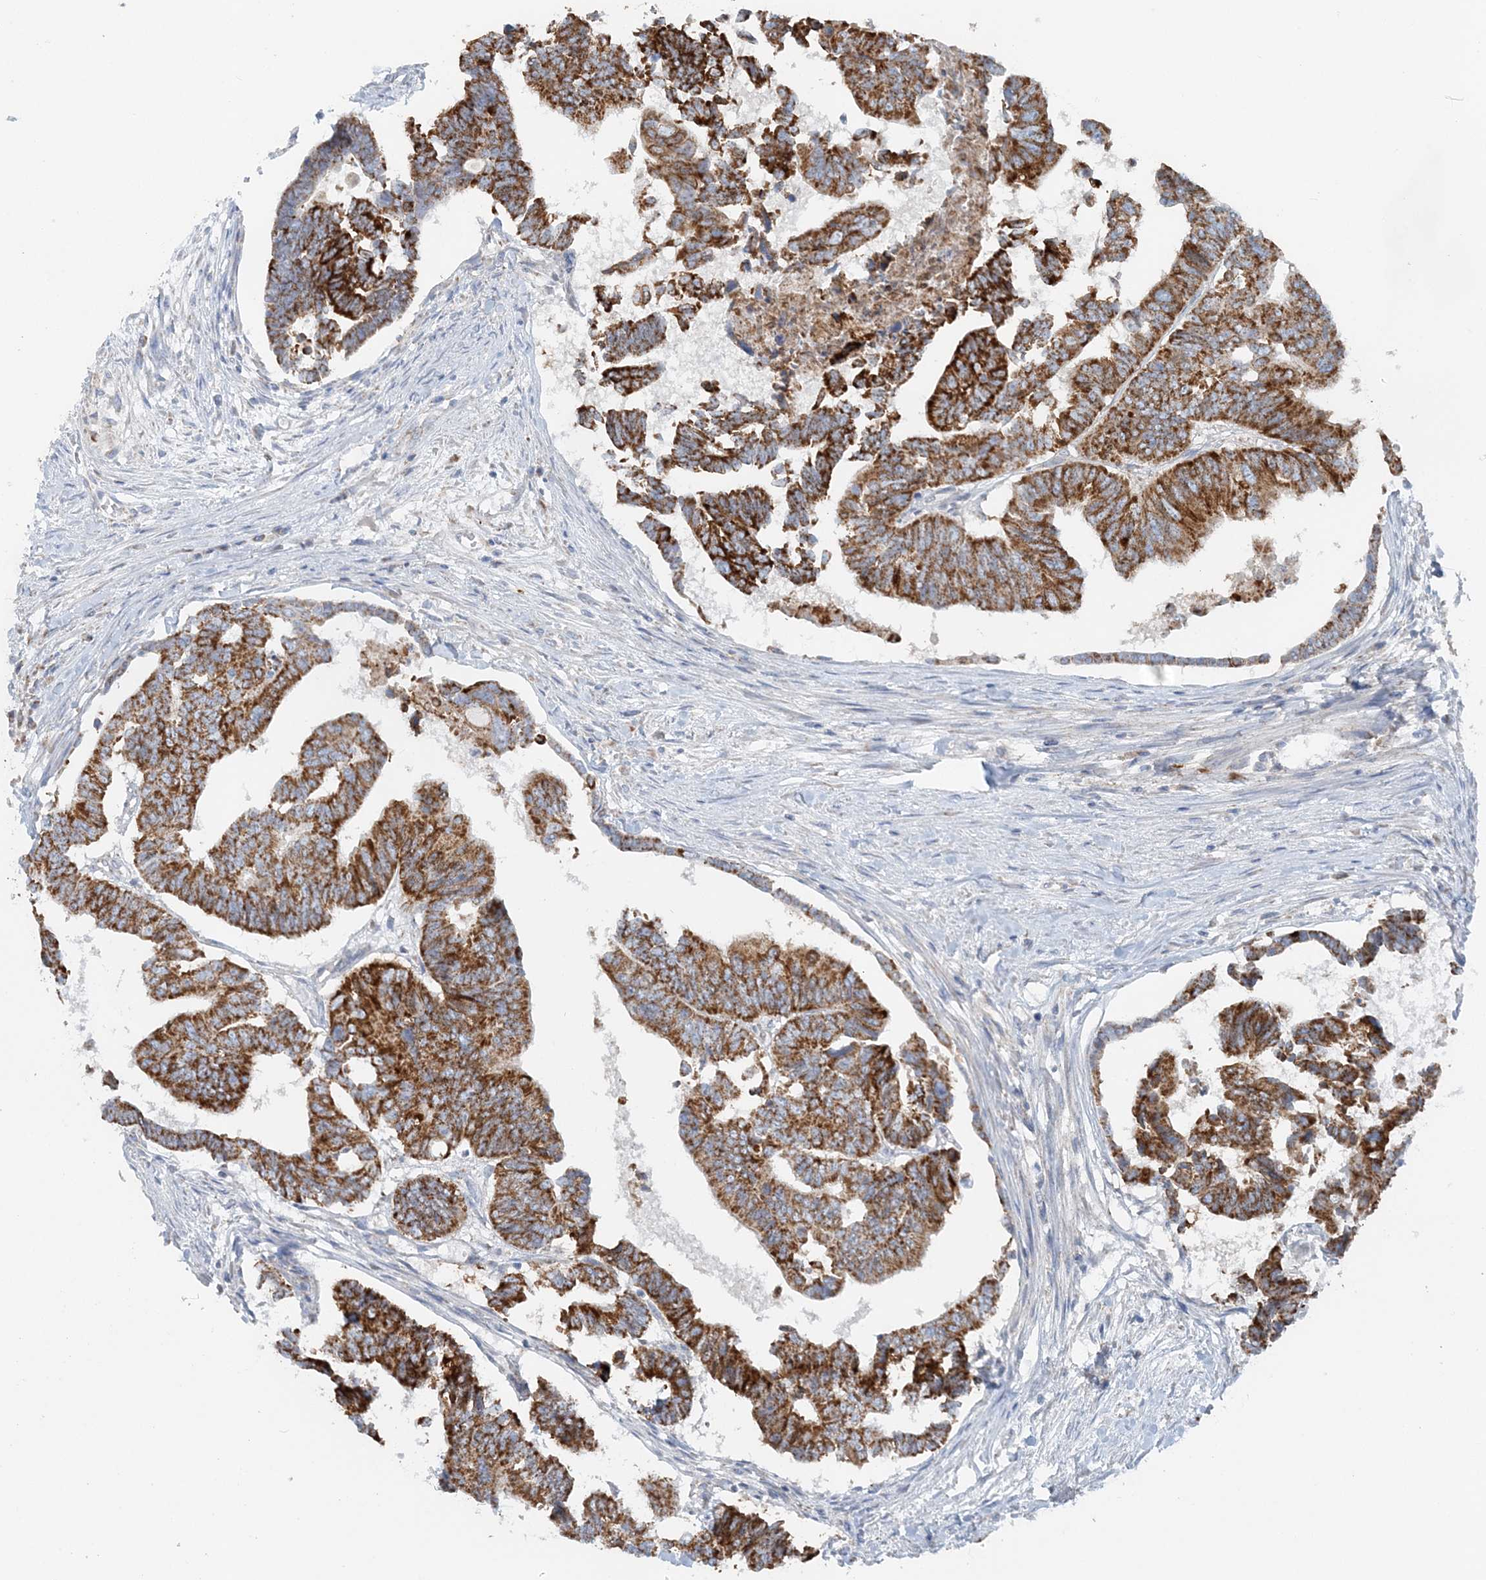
{"staining": {"intensity": "strong", "quantity": ">75%", "location": "cytoplasmic/membranous"}, "tissue": "colorectal cancer", "cell_type": "Tumor cells", "image_type": "cancer", "snomed": [{"axis": "morphology", "description": "Adenocarcinoma, NOS"}, {"axis": "topography", "description": "Rectum"}], "caption": "Adenocarcinoma (colorectal) was stained to show a protein in brown. There is high levels of strong cytoplasmic/membranous positivity in approximately >75% of tumor cells. (Brightfield microscopy of DAB IHC at high magnification).", "gene": "PCCB", "patient": {"sex": "female", "age": 65}}